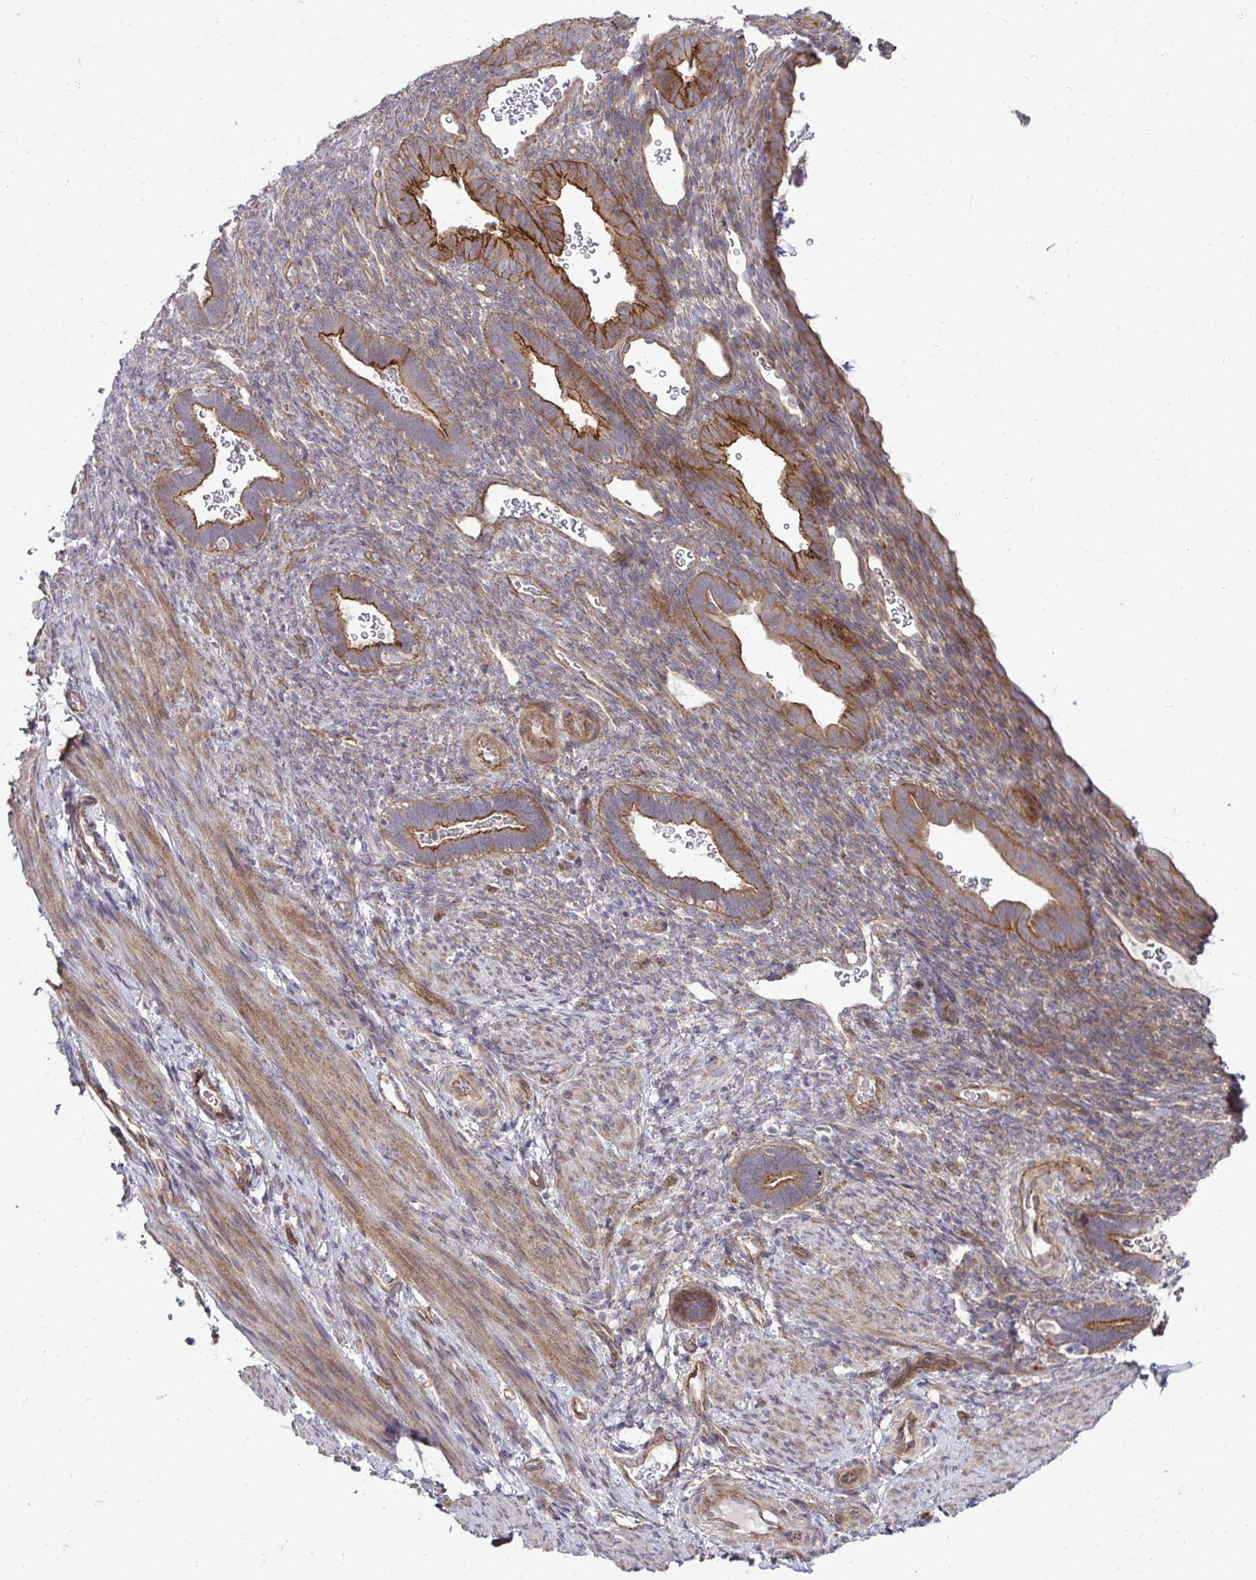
{"staining": {"intensity": "weak", "quantity": "25%-75%", "location": "cytoplasmic/membranous"}, "tissue": "endometrium", "cell_type": "Cells in endometrial stroma", "image_type": "normal", "snomed": [{"axis": "morphology", "description": "Normal tissue, NOS"}, {"axis": "topography", "description": "Endometrium"}], "caption": "Approximately 25%-75% of cells in endometrial stroma in normal endometrium reveal weak cytoplasmic/membranous protein positivity as visualized by brown immunohistochemical staining.", "gene": "SH2D1B", "patient": {"sex": "female", "age": 34}}